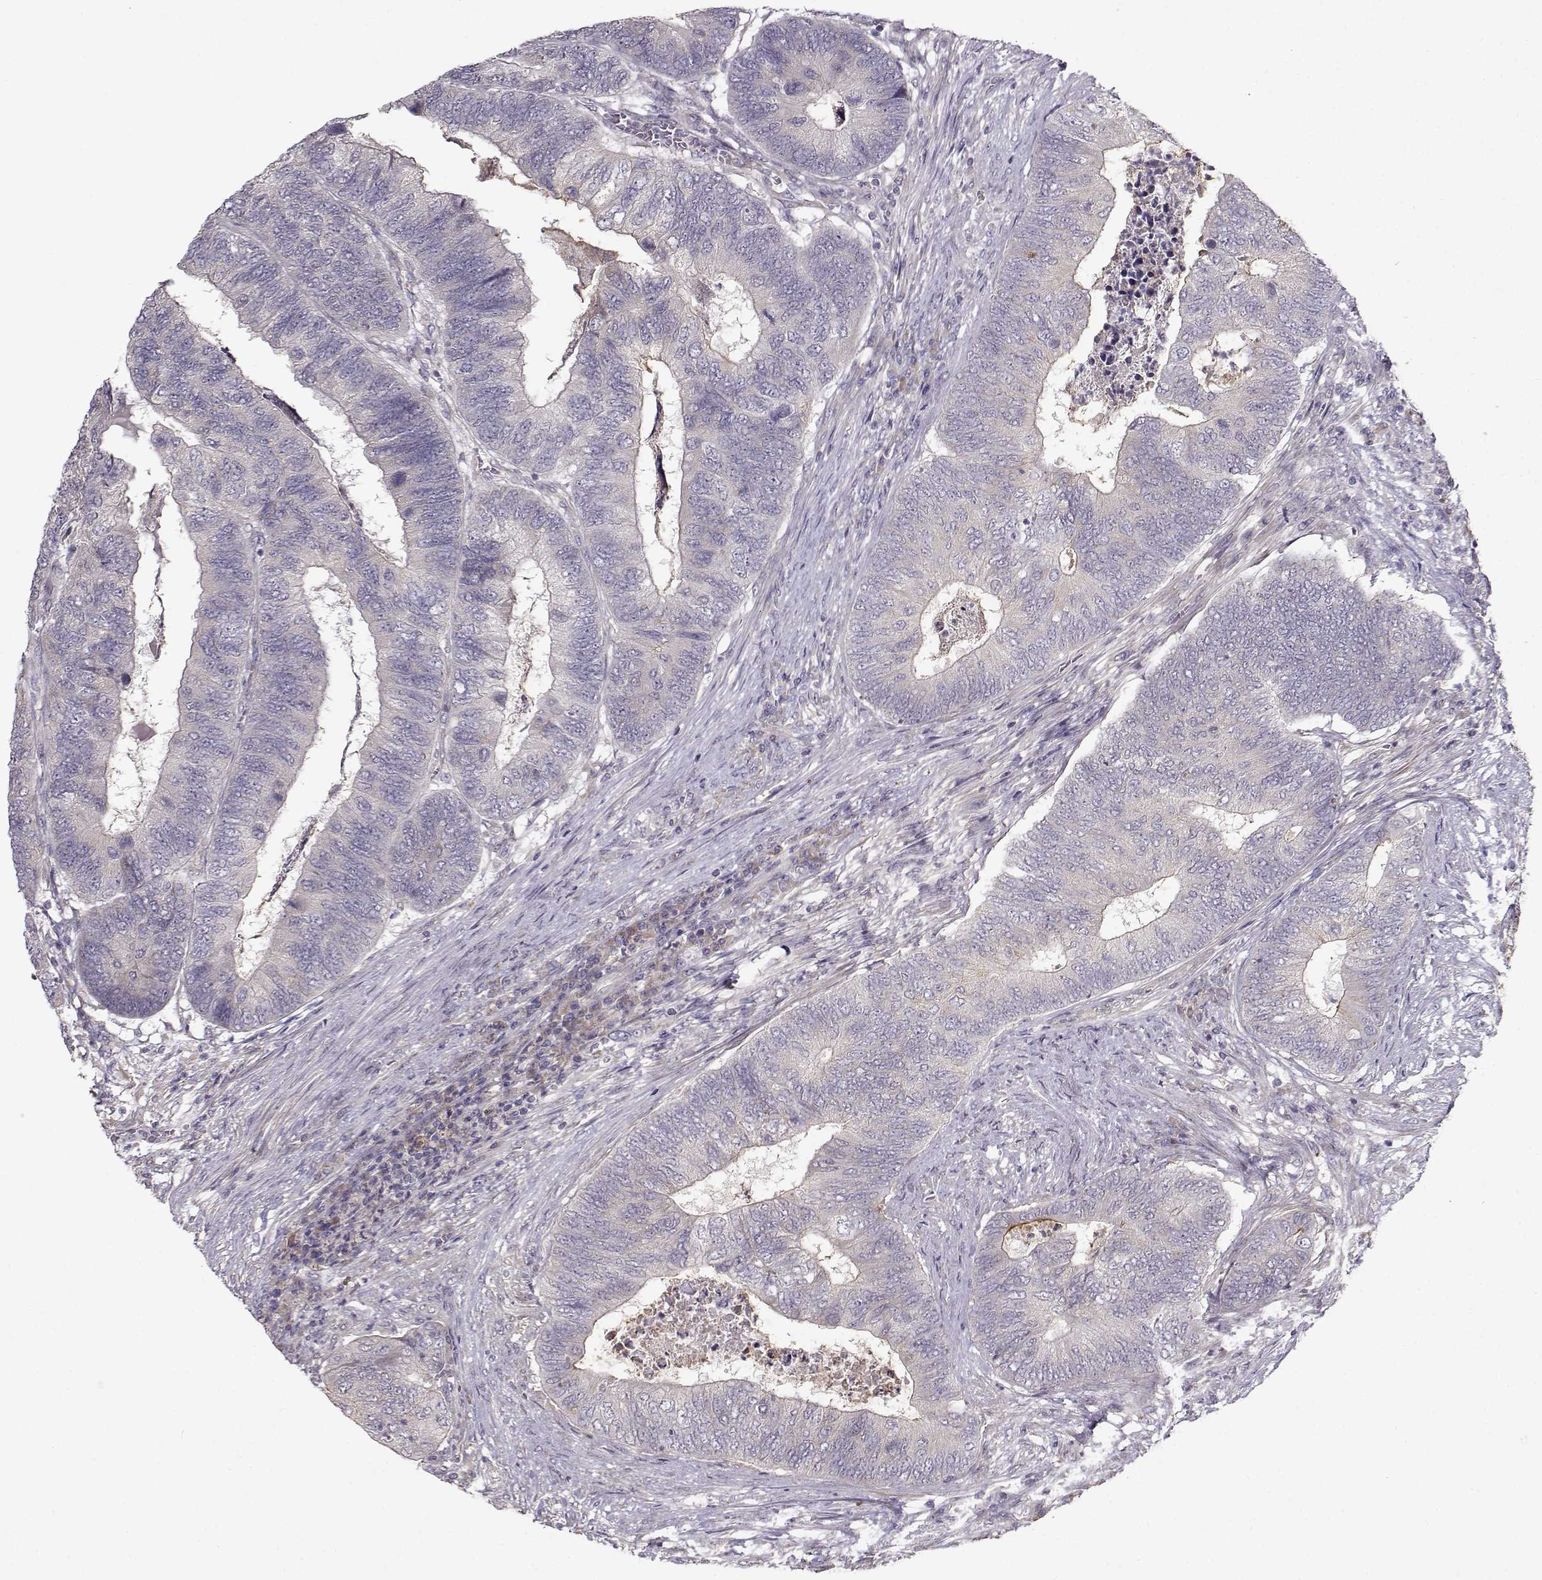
{"staining": {"intensity": "negative", "quantity": "none", "location": "none"}, "tissue": "colorectal cancer", "cell_type": "Tumor cells", "image_type": "cancer", "snomed": [{"axis": "morphology", "description": "Adenocarcinoma, NOS"}, {"axis": "topography", "description": "Colon"}], "caption": "Colorectal adenocarcinoma was stained to show a protein in brown. There is no significant staining in tumor cells.", "gene": "ENTPD8", "patient": {"sex": "female", "age": 67}}